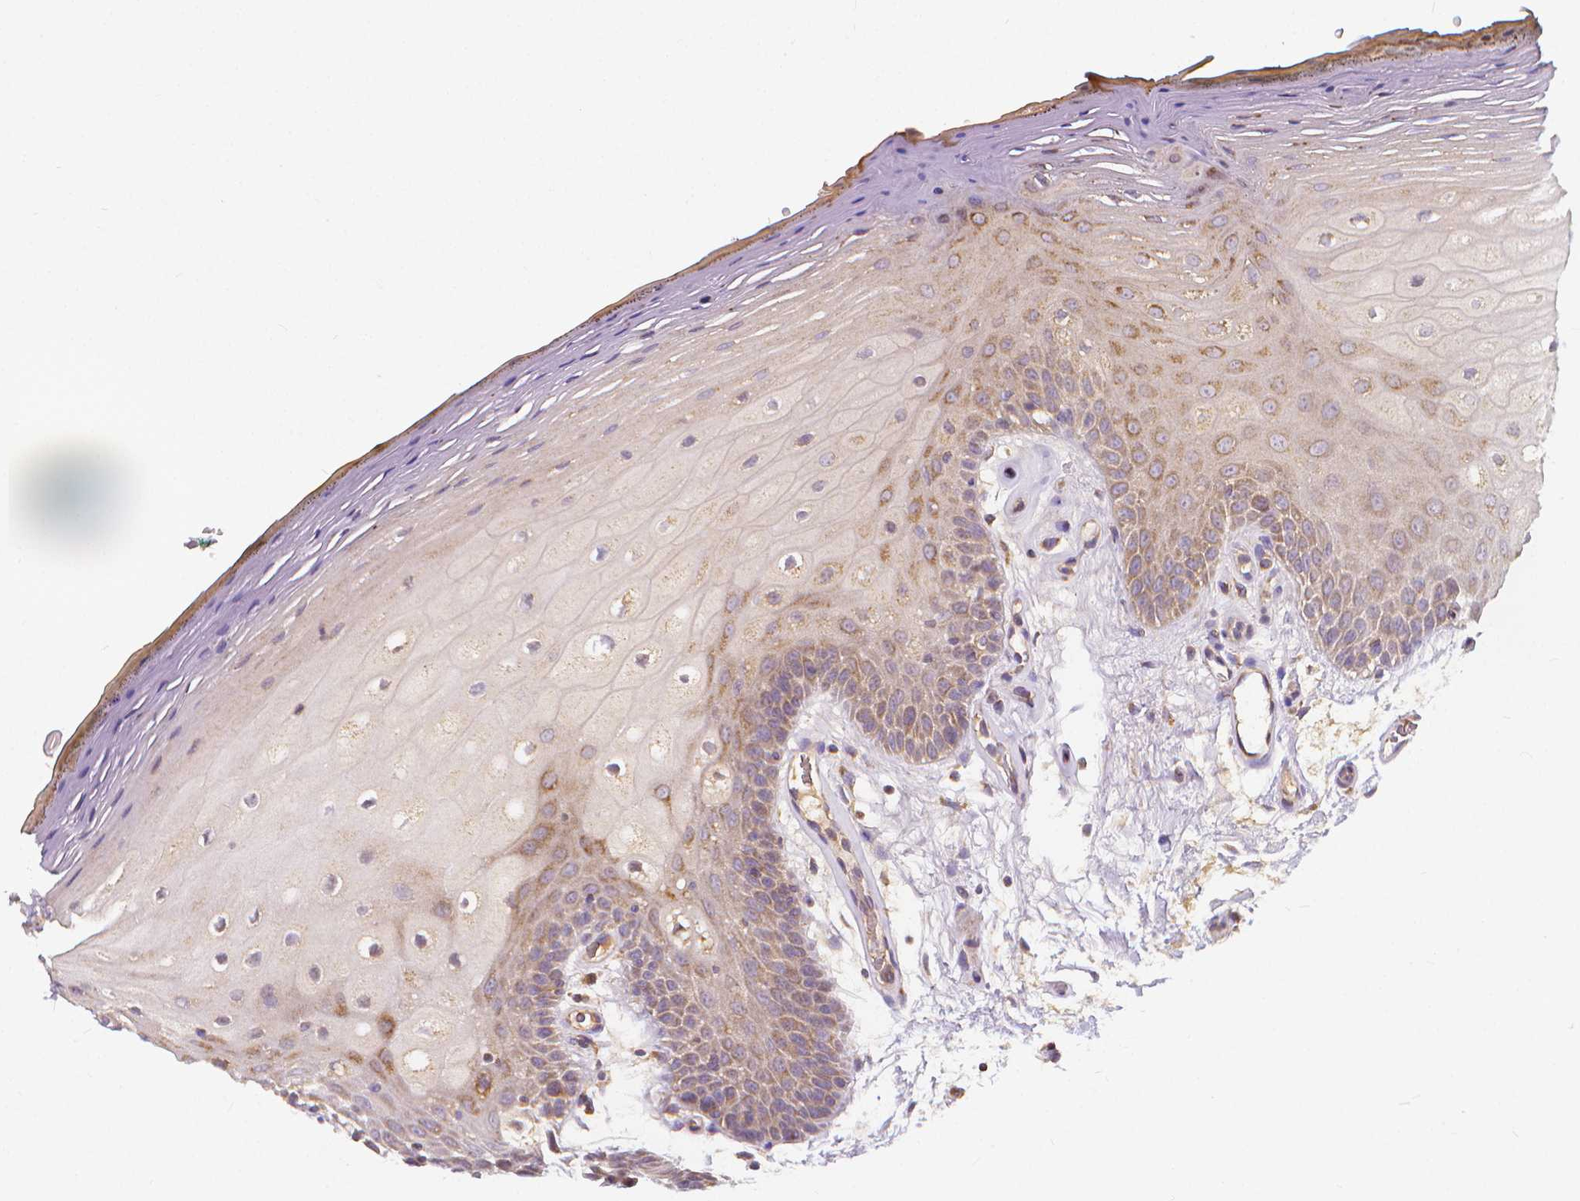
{"staining": {"intensity": "weak", "quantity": "25%-75%", "location": "cytoplasmic/membranous"}, "tissue": "oral mucosa", "cell_type": "Squamous epithelial cells", "image_type": "normal", "snomed": [{"axis": "morphology", "description": "Normal tissue, NOS"}, {"axis": "morphology", "description": "Squamous cell carcinoma, NOS"}, {"axis": "topography", "description": "Oral tissue"}, {"axis": "topography", "description": "Head-Neck"}], "caption": "The histopathology image reveals staining of normal oral mucosa, revealing weak cytoplasmic/membranous protein expression (brown color) within squamous epithelial cells. (Stains: DAB (3,3'-diaminobenzidine) in brown, nuclei in blue, Microscopy: brightfield microscopy at high magnification).", "gene": "SNCAIP", "patient": {"sex": "male", "age": 52}}